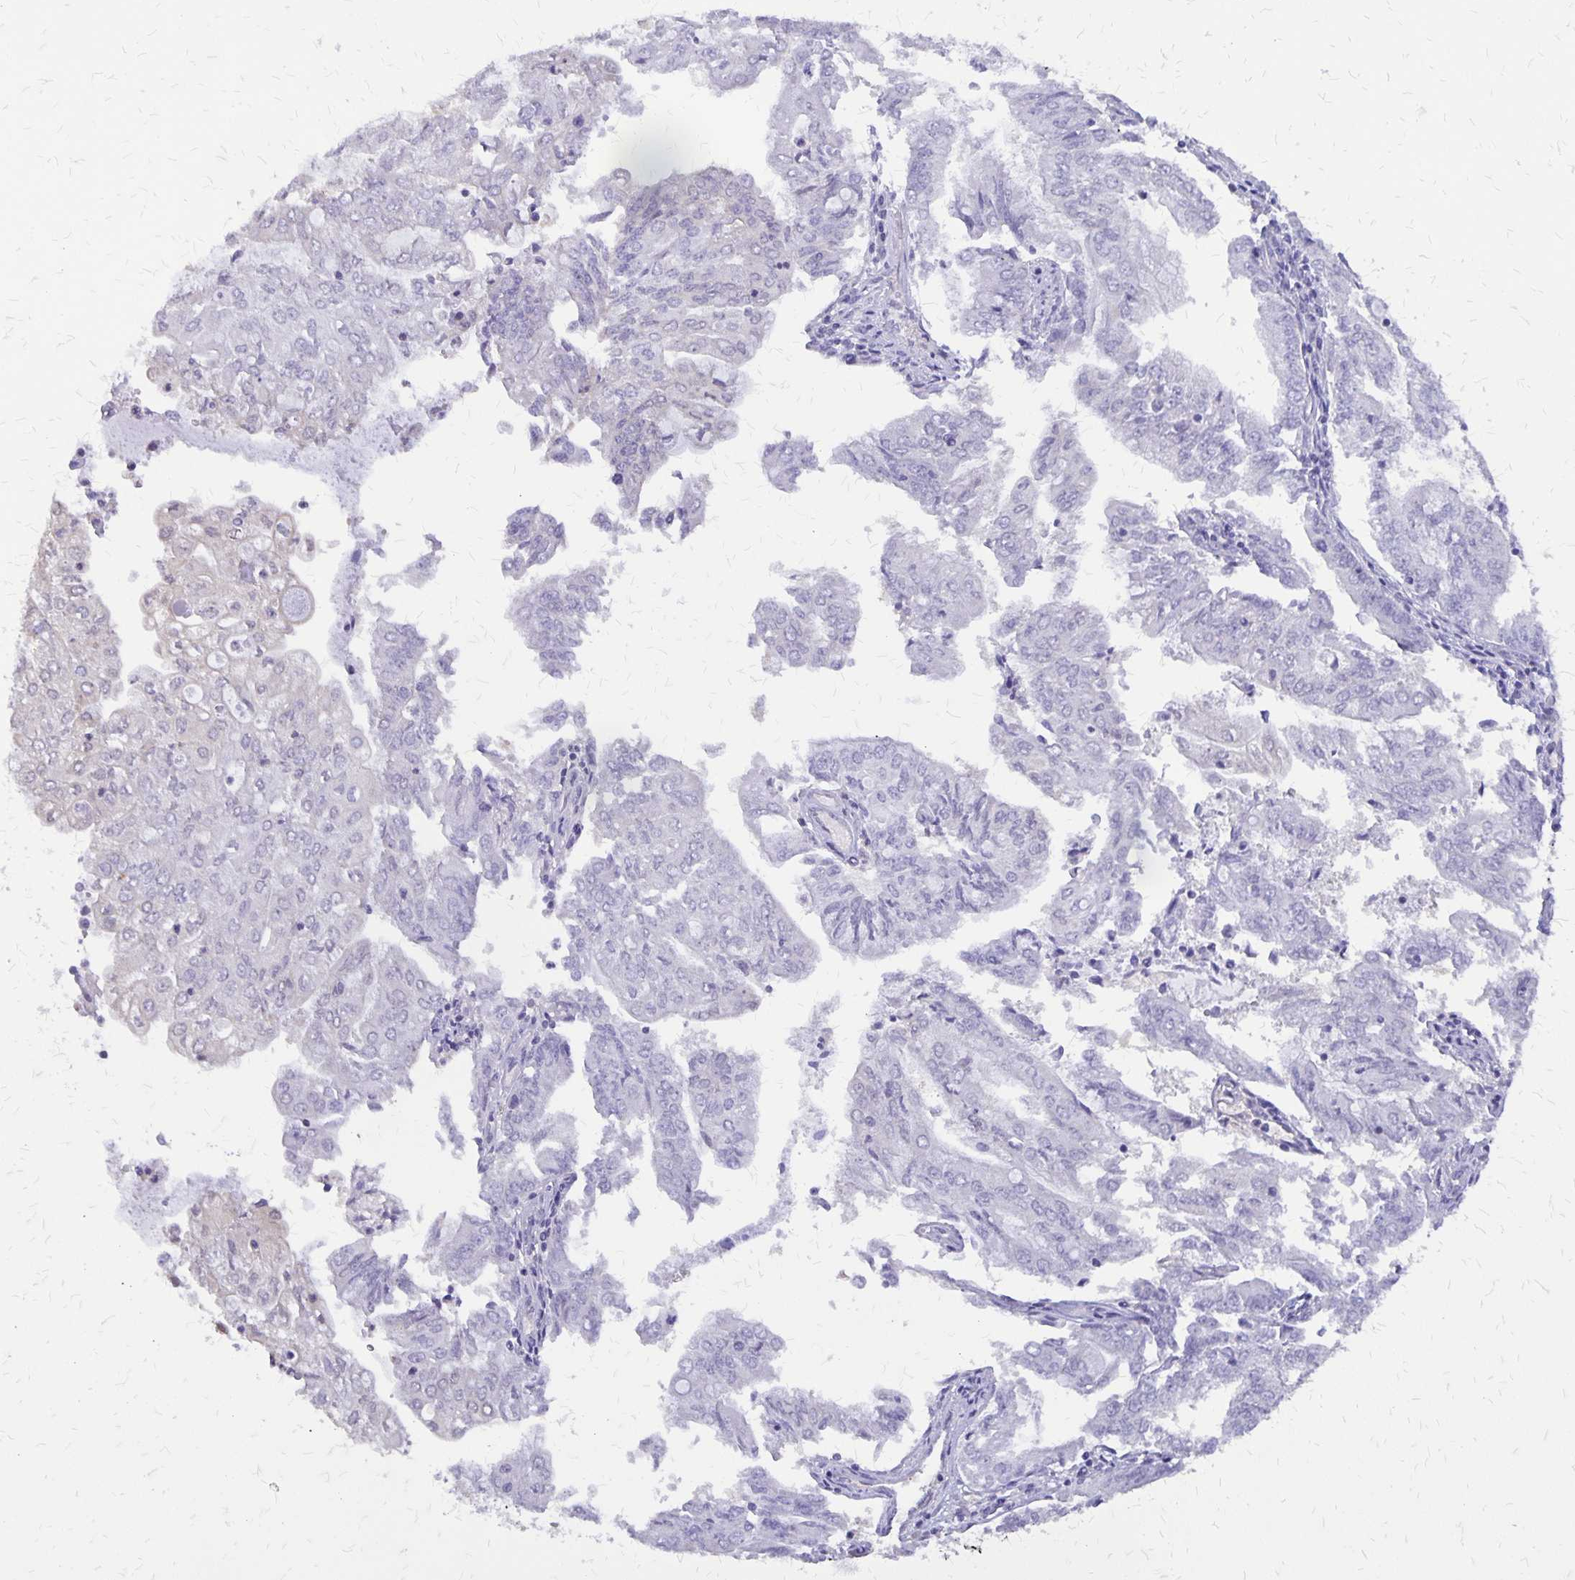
{"staining": {"intensity": "negative", "quantity": "none", "location": "none"}, "tissue": "endometrial cancer", "cell_type": "Tumor cells", "image_type": "cancer", "snomed": [{"axis": "morphology", "description": "Adenocarcinoma, NOS"}, {"axis": "topography", "description": "Endometrium"}], "caption": "Protein analysis of endometrial cancer (adenocarcinoma) reveals no significant expression in tumor cells.", "gene": "SI", "patient": {"sex": "female", "age": 61}}